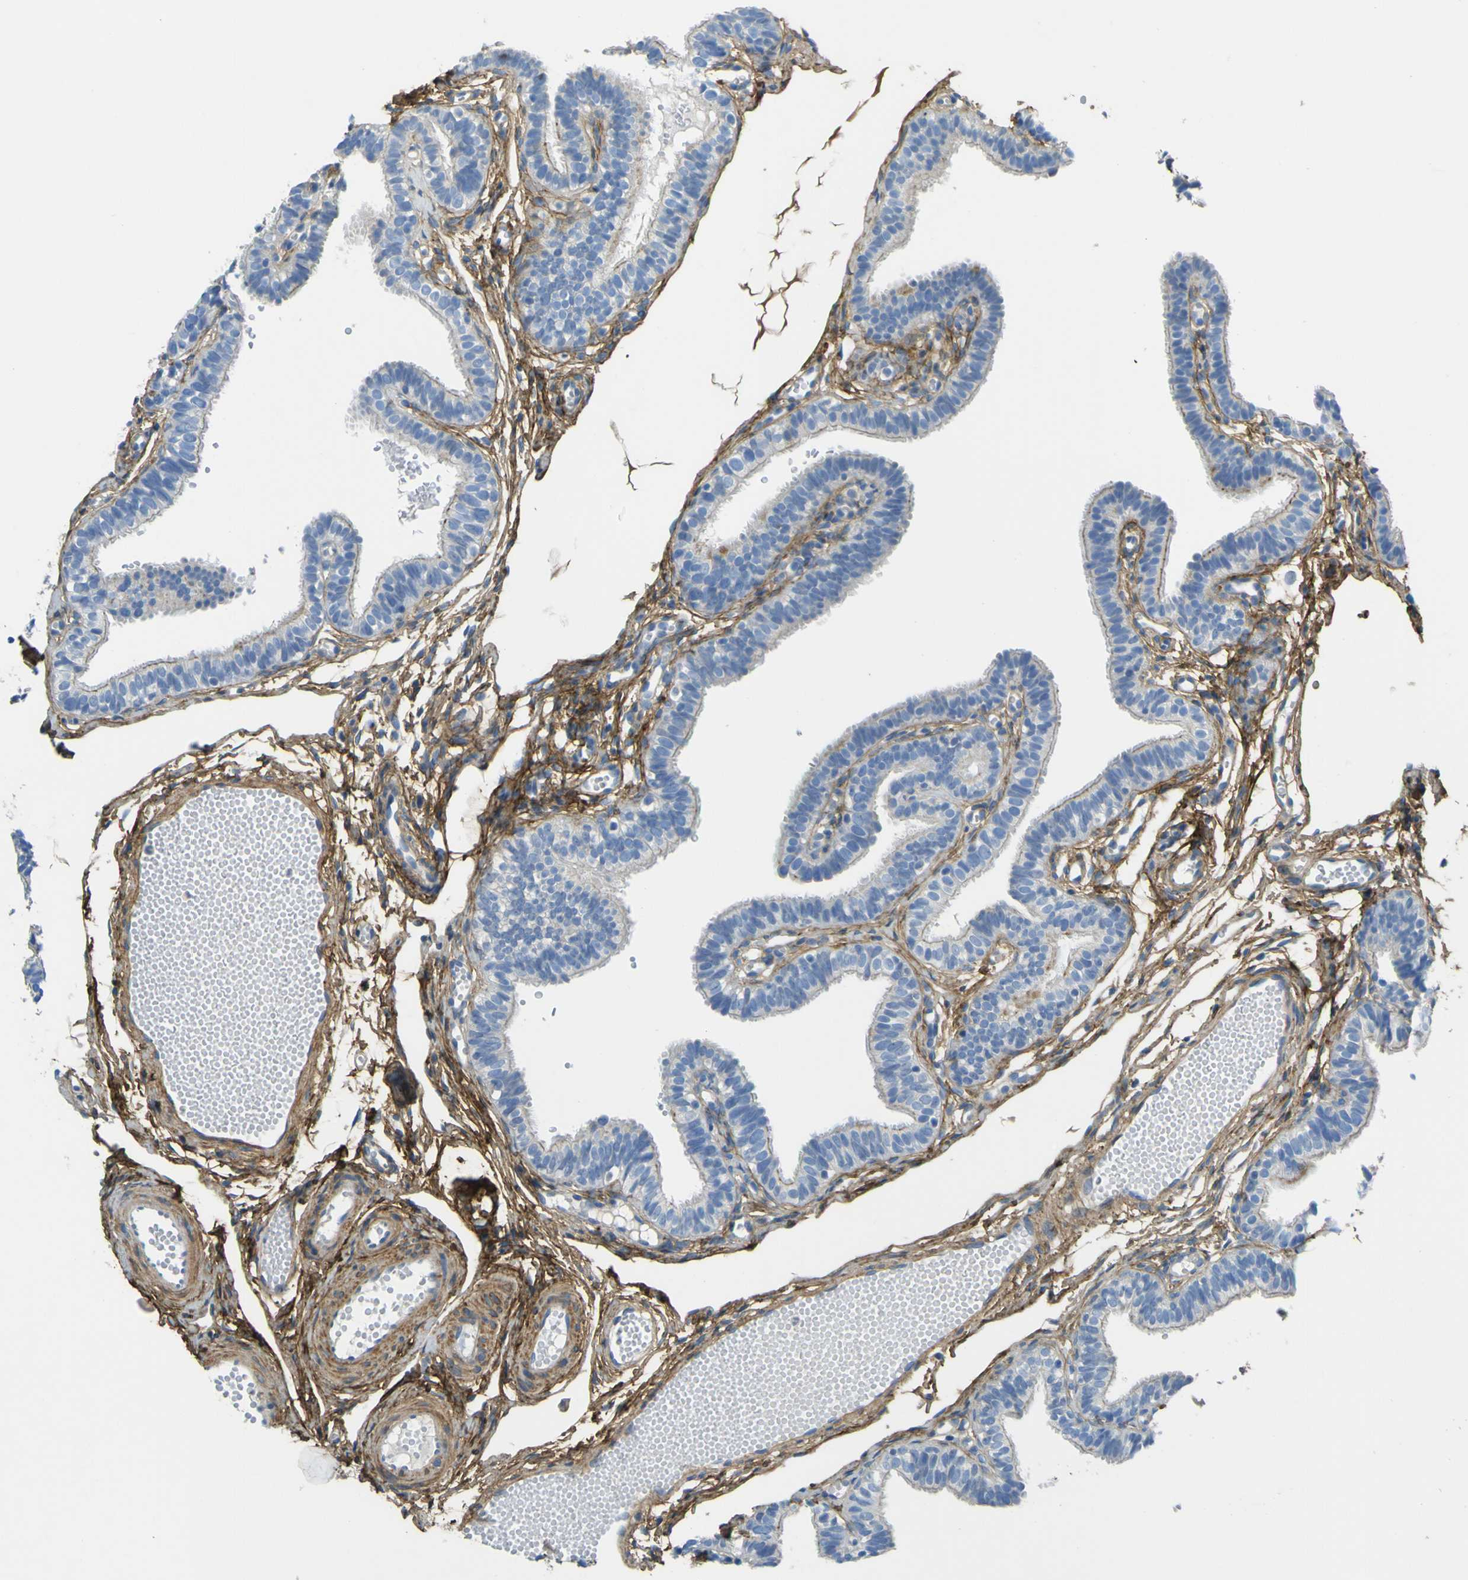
{"staining": {"intensity": "negative", "quantity": "none", "location": "none"}, "tissue": "fallopian tube", "cell_type": "Glandular cells", "image_type": "normal", "snomed": [{"axis": "morphology", "description": "Normal tissue, NOS"}, {"axis": "topography", "description": "Fallopian tube"}, {"axis": "topography", "description": "Placenta"}], "caption": "High power microscopy photomicrograph of an immunohistochemistry (IHC) image of normal fallopian tube, revealing no significant expression in glandular cells.", "gene": "OGN", "patient": {"sex": "female", "age": 34}}